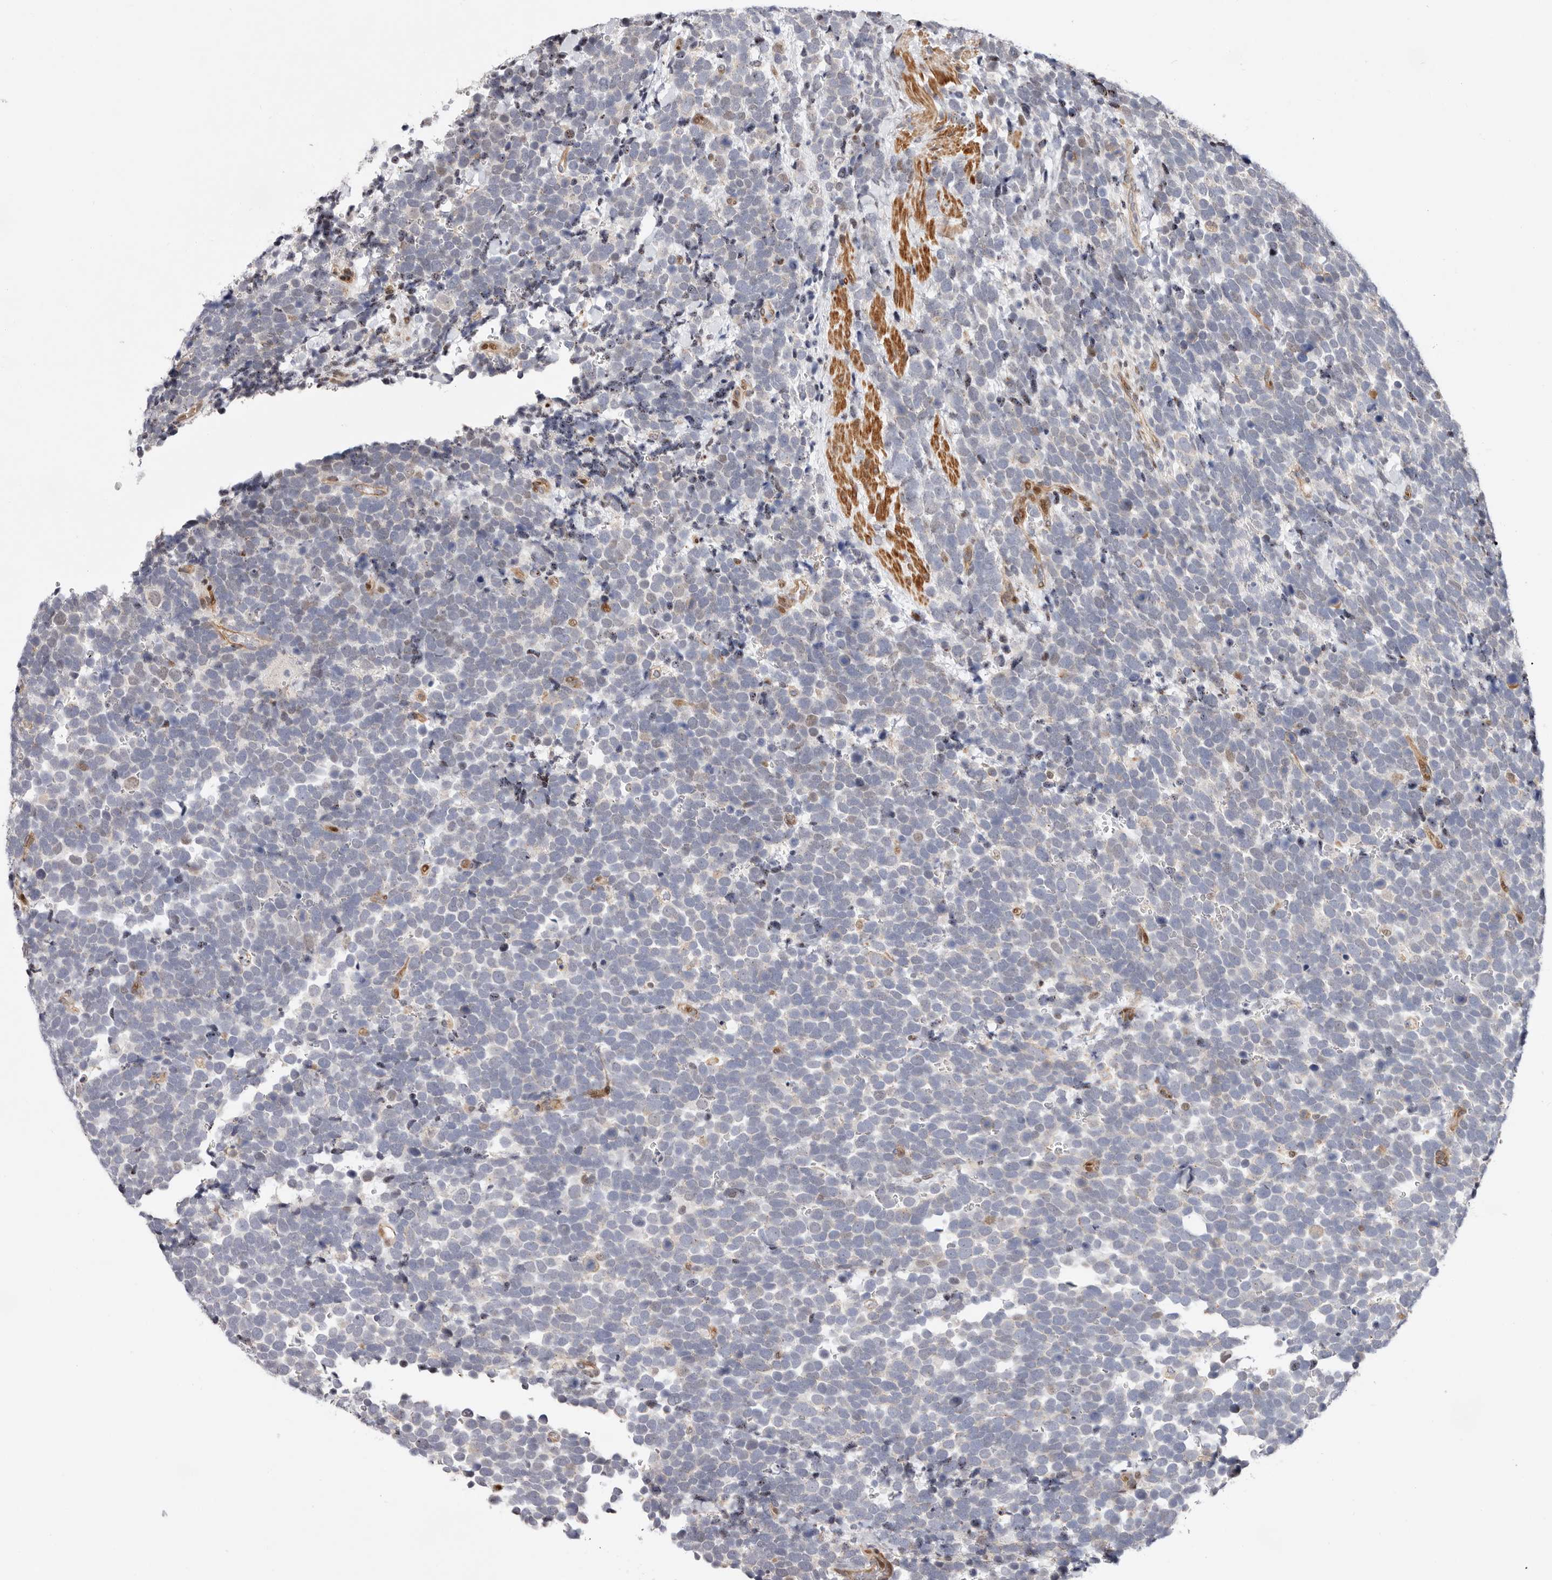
{"staining": {"intensity": "weak", "quantity": "<25%", "location": "cytoplasmic/membranous,nuclear"}, "tissue": "urothelial cancer", "cell_type": "Tumor cells", "image_type": "cancer", "snomed": [{"axis": "morphology", "description": "Urothelial carcinoma, High grade"}, {"axis": "topography", "description": "Urinary bladder"}], "caption": "Protein analysis of urothelial carcinoma (high-grade) exhibits no significant staining in tumor cells.", "gene": "EPHX3", "patient": {"sex": "female", "age": 82}}